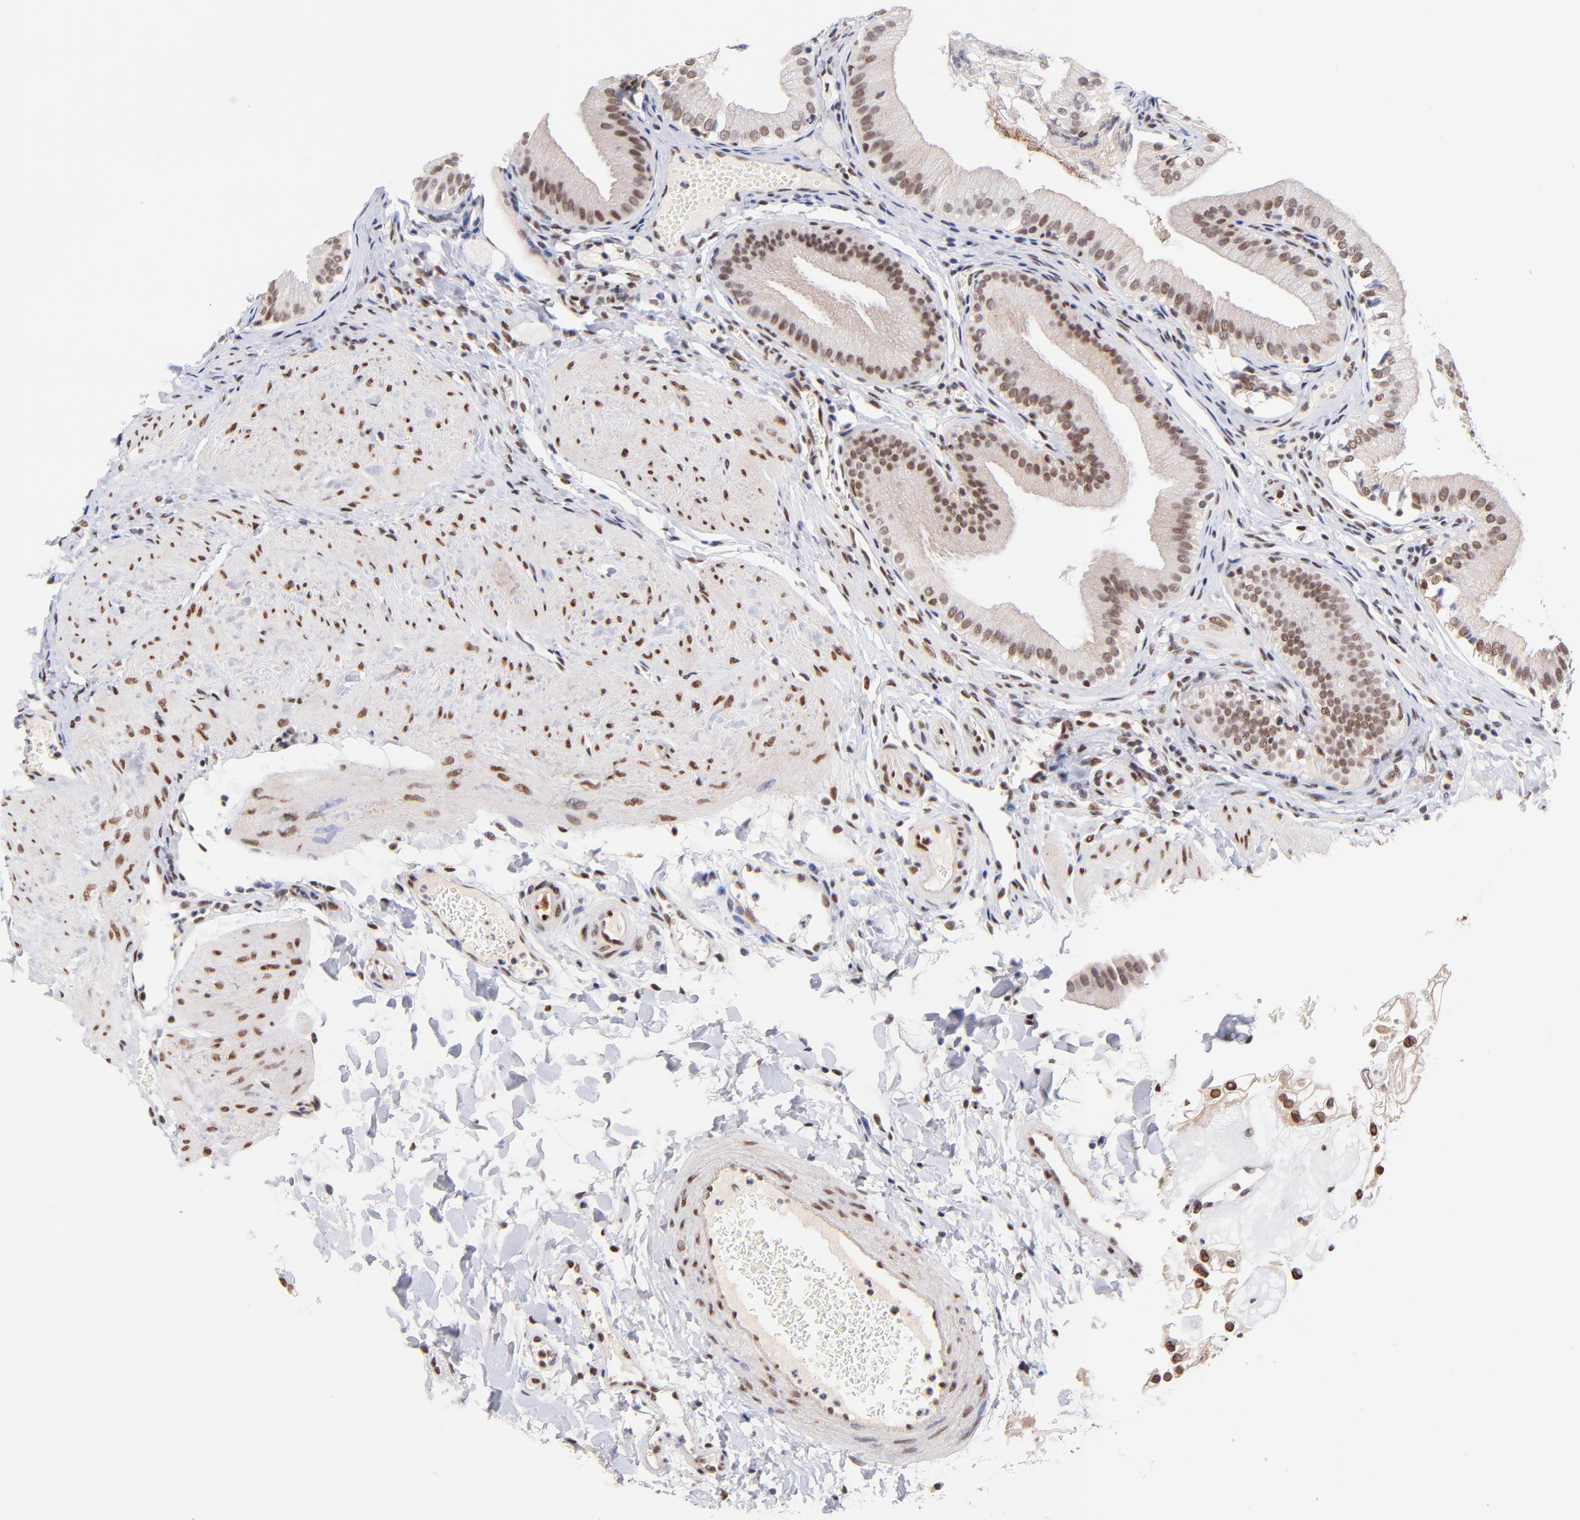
{"staining": {"intensity": "moderate", "quantity": ">75%", "location": "nuclear"}, "tissue": "gallbladder", "cell_type": "Glandular cells", "image_type": "normal", "snomed": [{"axis": "morphology", "description": "Normal tissue, NOS"}, {"axis": "topography", "description": "Gallbladder"}], "caption": "A brown stain labels moderate nuclear staining of a protein in glandular cells of unremarkable gallbladder.", "gene": "MIDEAS", "patient": {"sex": "female", "age": 24}}